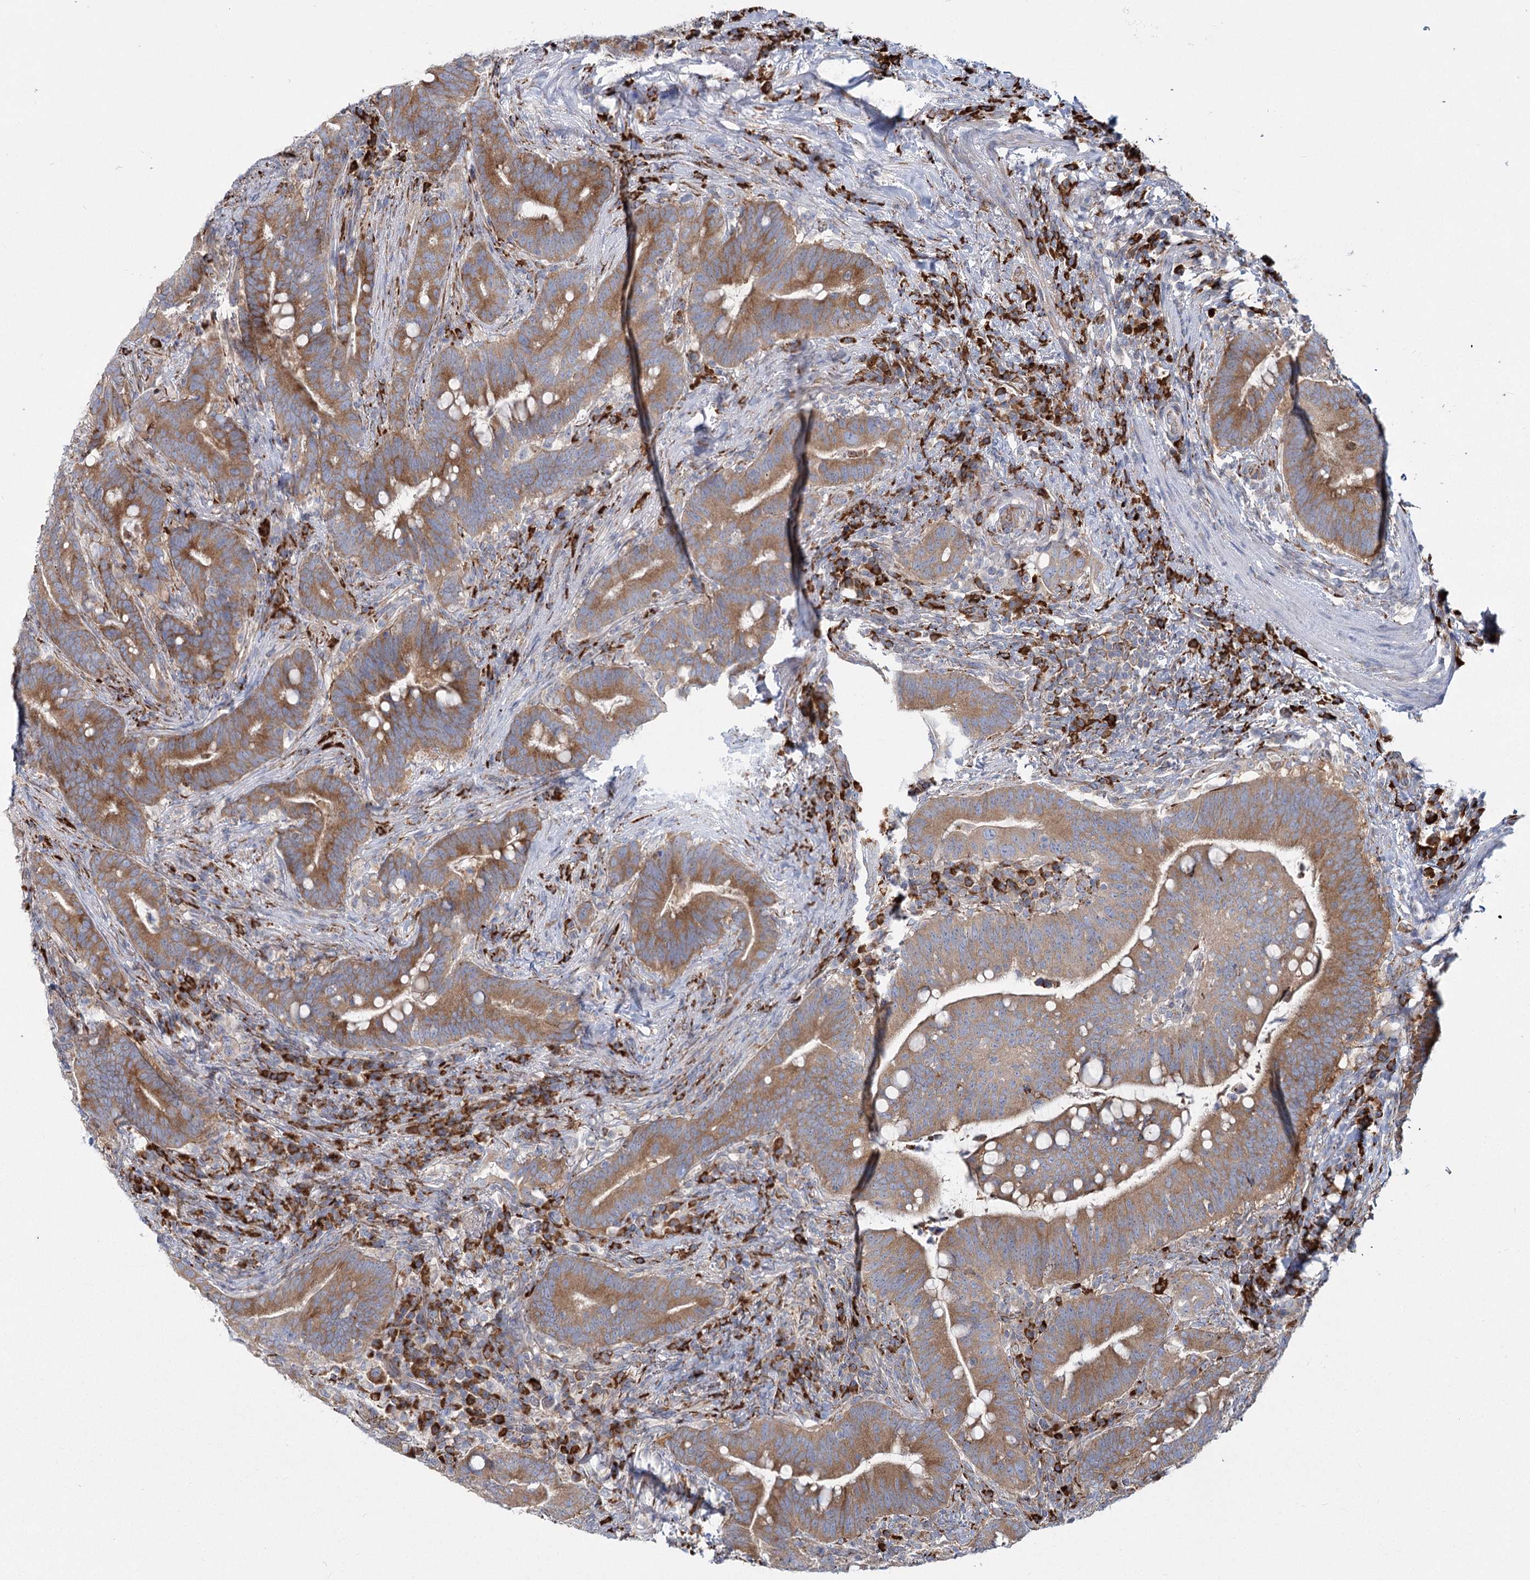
{"staining": {"intensity": "moderate", "quantity": ">75%", "location": "cytoplasmic/membranous"}, "tissue": "colorectal cancer", "cell_type": "Tumor cells", "image_type": "cancer", "snomed": [{"axis": "morphology", "description": "Adenocarcinoma, NOS"}, {"axis": "topography", "description": "Colon"}], "caption": "Colorectal cancer (adenocarcinoma) was stained to show a protein in brown. There is medium levels of moderate cytoplasmic/membranous staining in approximately >75% of tumor cells.", "gene": "POGLUT1", "patient": {"sex": "female", "age": 66}}